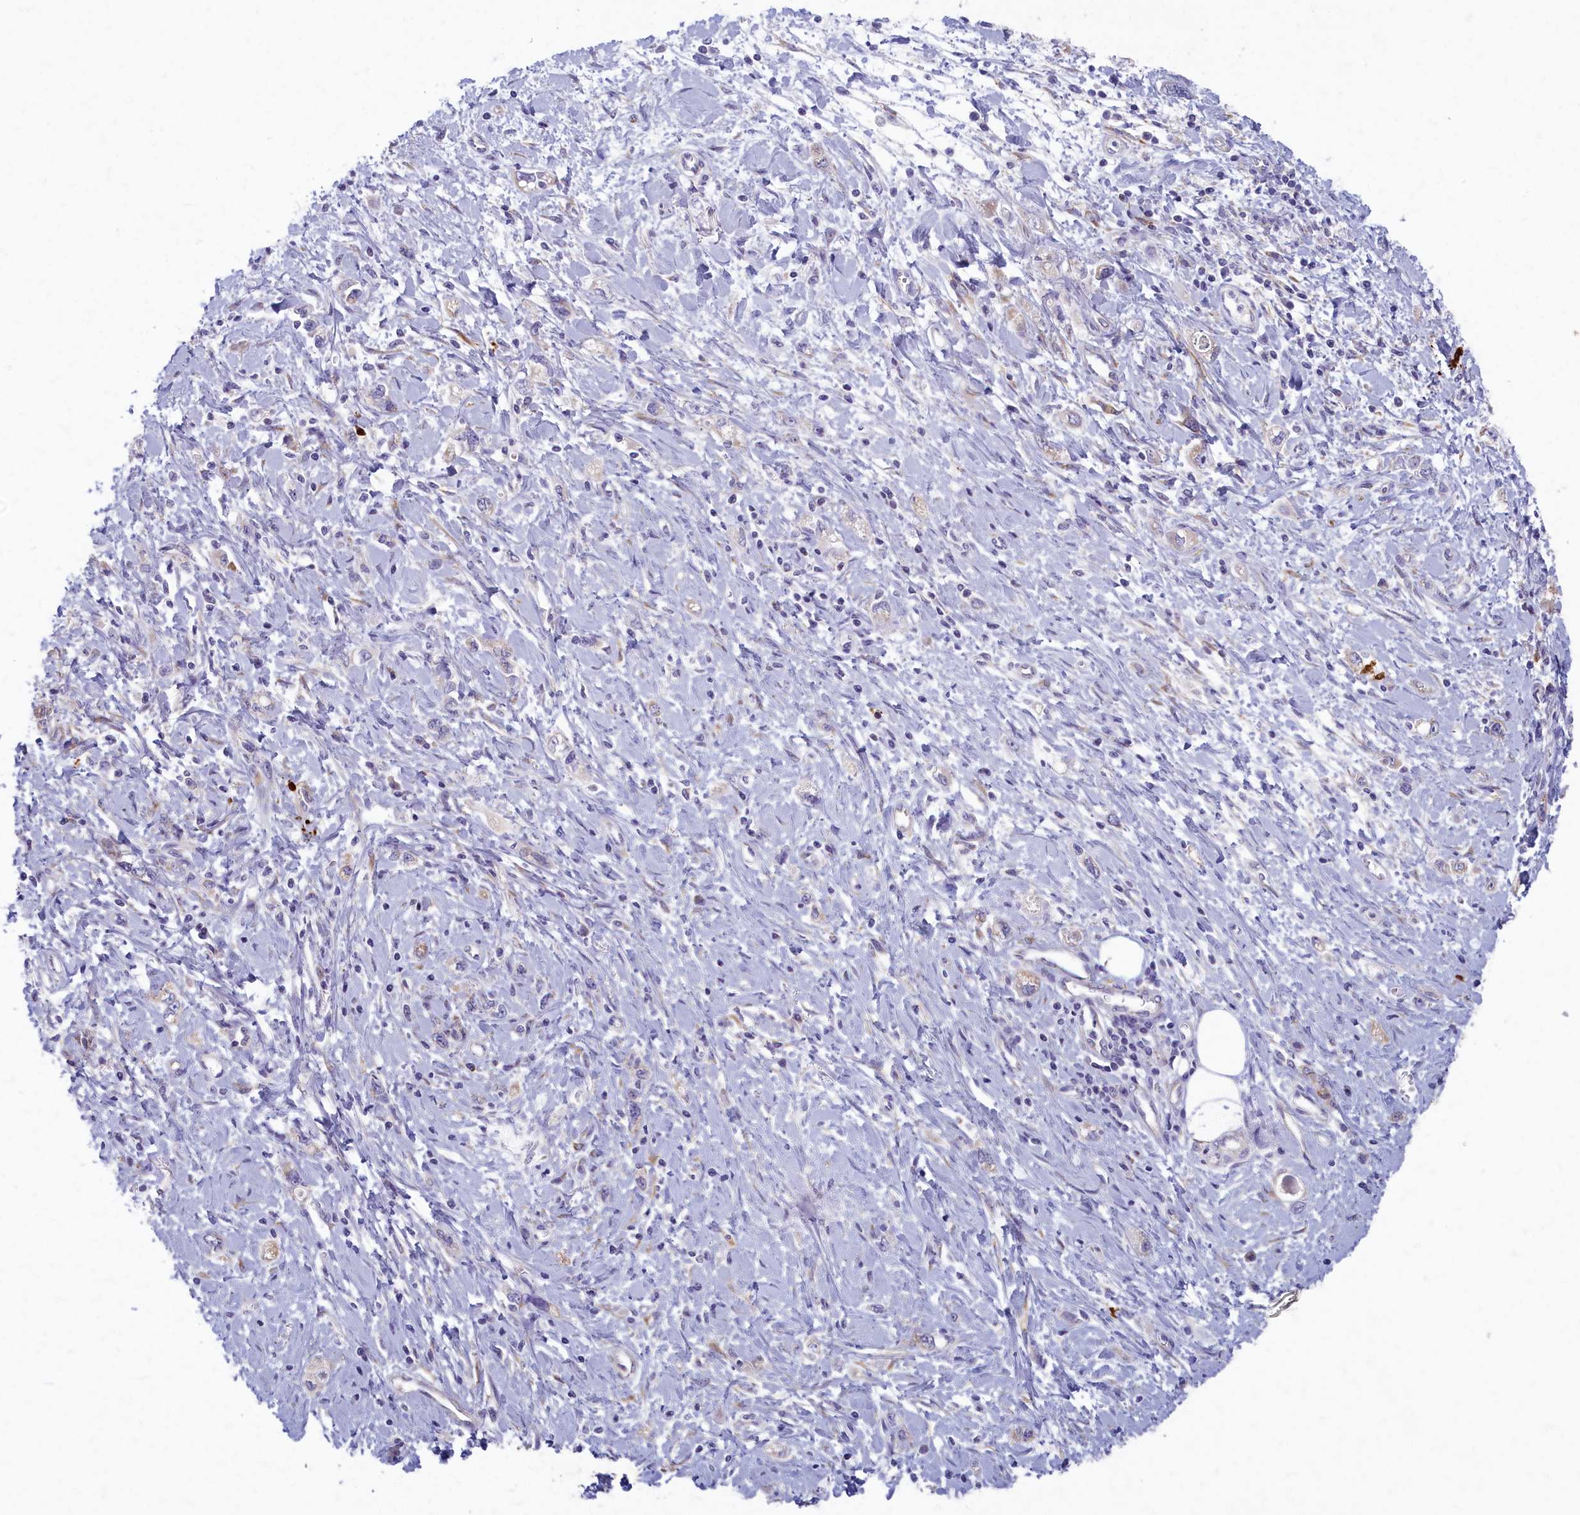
{"staining": {"intensity": "negative", "quantity": "none", "location": "none"}, "tissue": "stomach cancer", "cell_type": "Tumor cells", "image_type": "cancer", "snomed": [{"axis": "morphology", "description": "Adenocarcinoma, NOS"}, {"axis": "topography", "description": "Stomach"}], "caption": "Immunohistochemistry (IHC) photomicrograph of neoplastic tissue: human stomach cancer (adenocarcinoma) stained with DAB reveals no significant protein staining in tumor cells. (DAB (3,3'-diaminobenzidine) immunohistochemistry (IHC) with hematoxylin counter stain).", "gene": "MRPS25", "patient": {"sex": "female", "age": 76}}